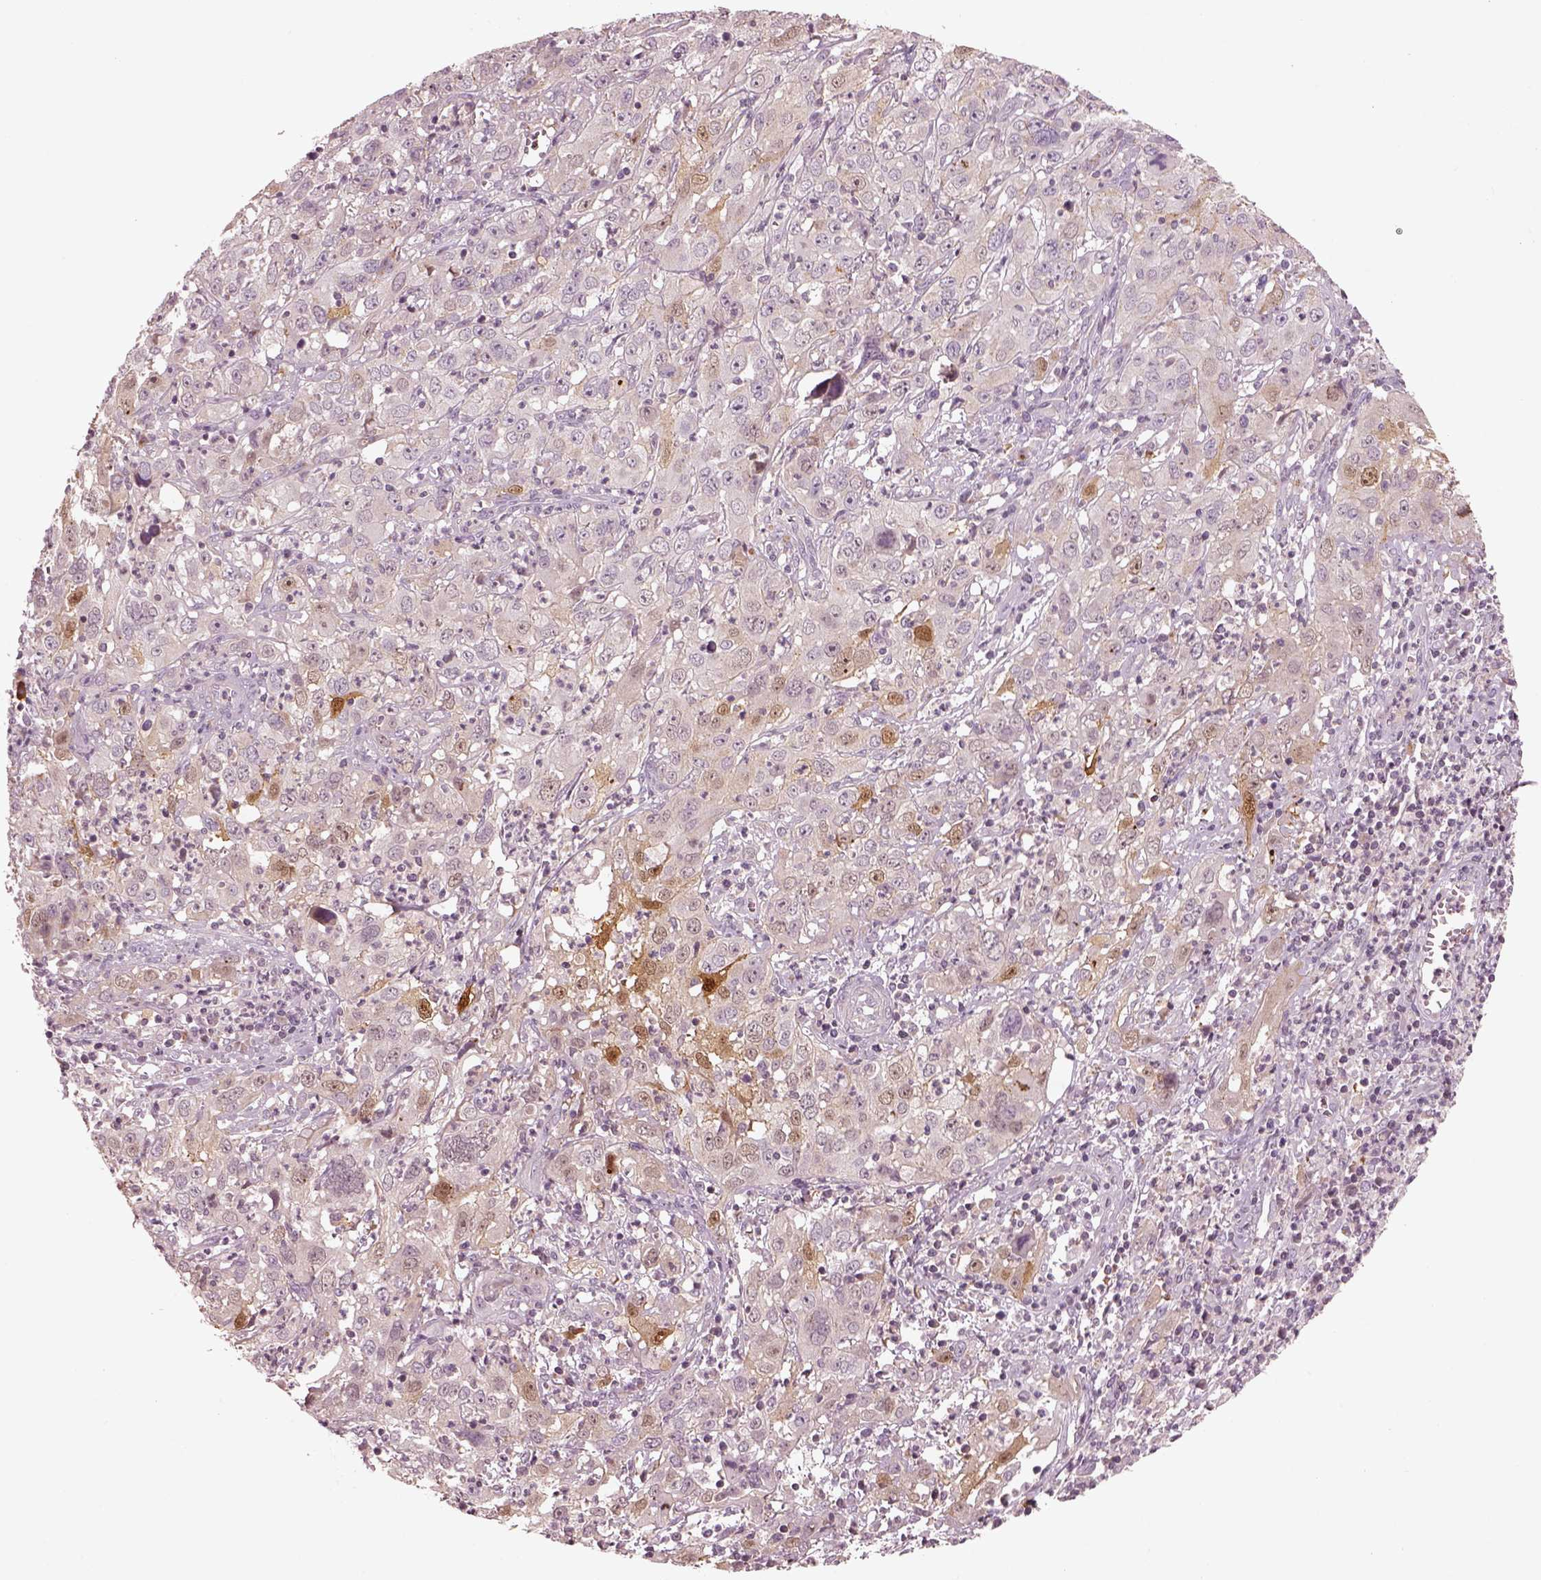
{"staining": {"intensity": "negative", "quantity": "none", "location": "none"}, "tissue": "cervical cancer", "cell_type": "Tumor cells", "image_type": "cancer", "snomed": [{"axis": "morphology", "description": "Squamous cell carcinoma, NOS"}, {"axis": "topography", "description": "Cervix"}], "caption": "Micrograph shows no protein expression in tumor cells of cervical cancer (squamous cell carcinoma) tissue.", "gene": "SDCBP2", "patient": {"sex": "female", "age": 32}}